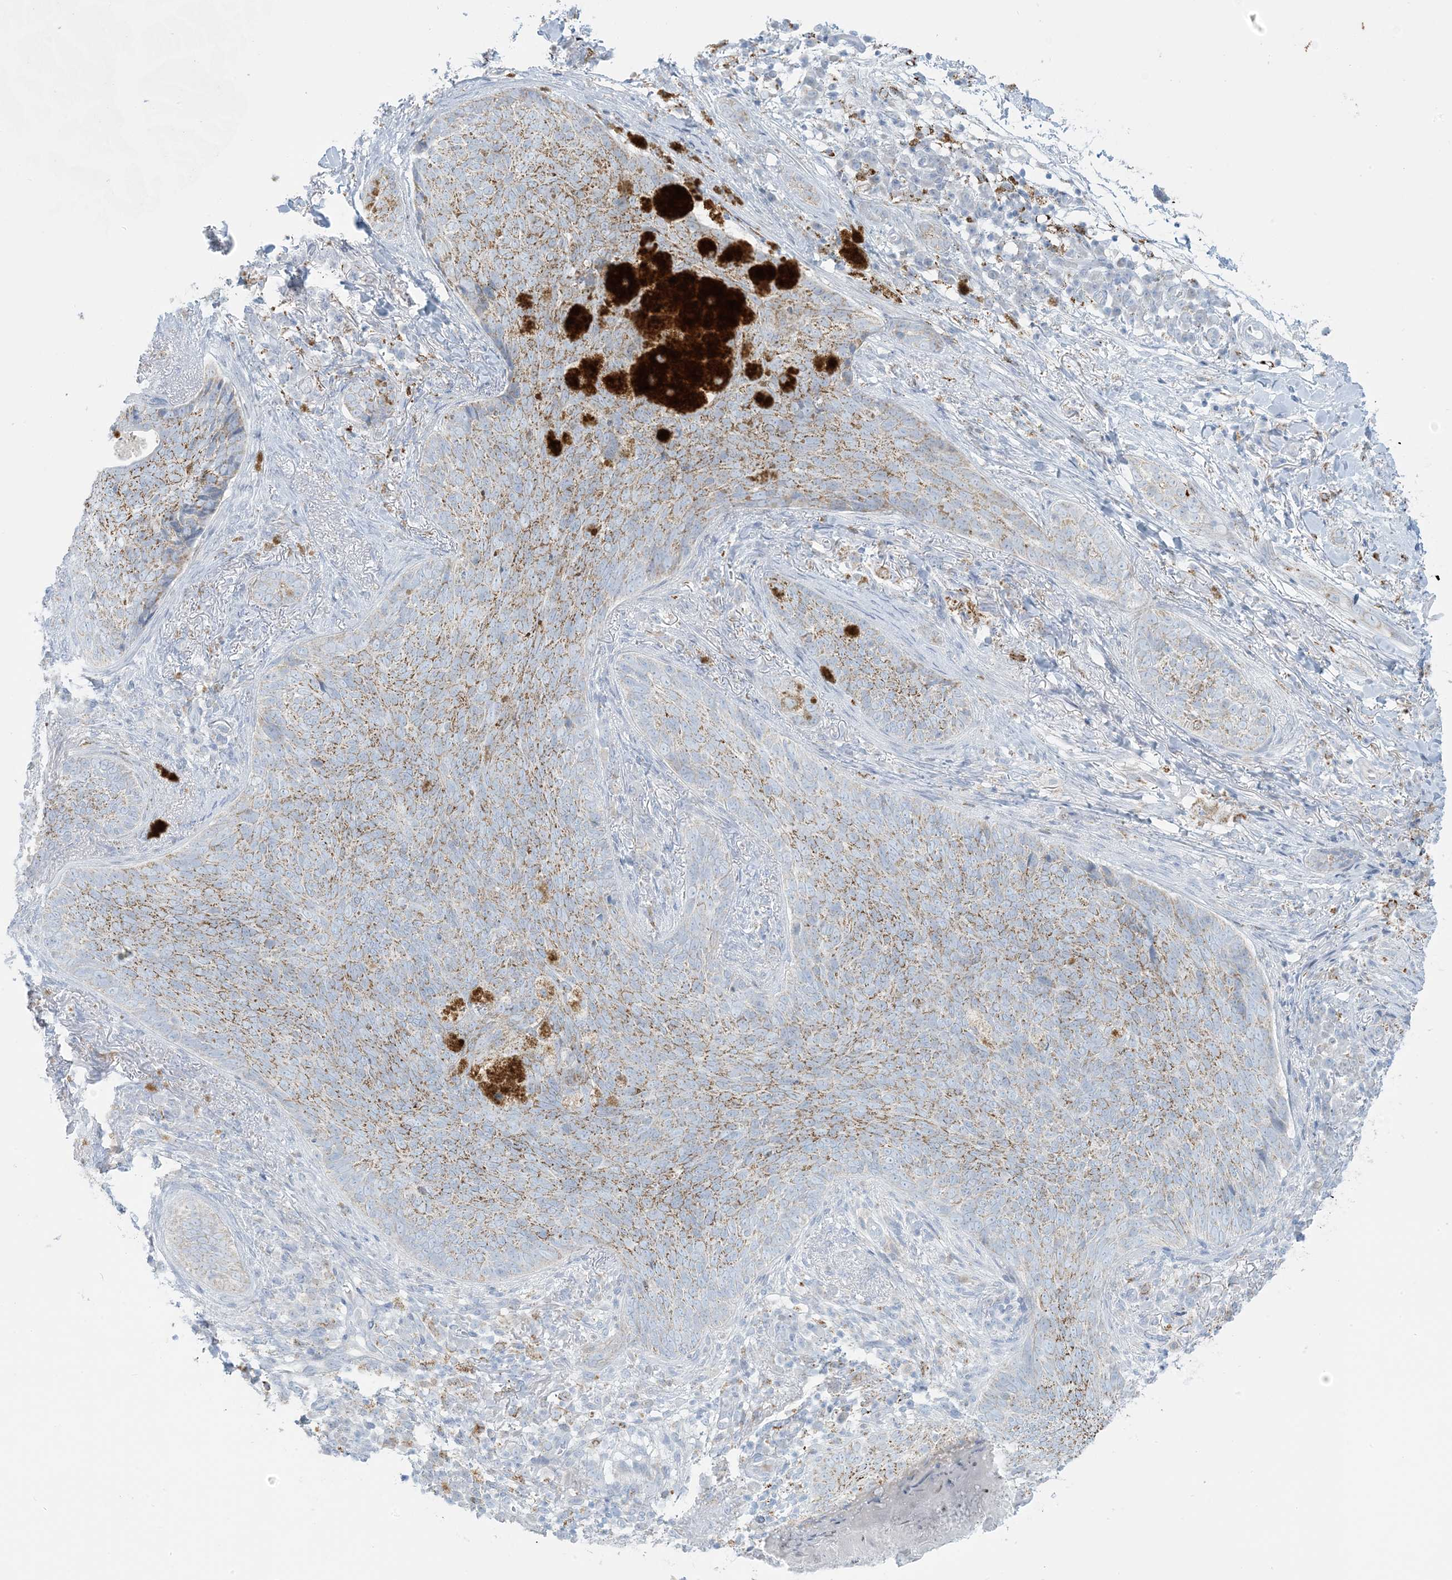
{"staining": {"intensity": "moderate", "quantity": ">75%", "location": "cytoplasmic/membranous"}, "tissue": "skin cancer", "cell_type": "Tumor cells", "image_type": "cancer", "snomed": [{"axis": "morphology", "description": "Basal cell carcinoma"}, {"axis": "topography", "description": "Skin"}], "caption": "Human skin cancer stained with a protein marker demonstrates moderate staining in tumor cells.", "gene": "ZDHHC4", "patient": {"sex": "male", "age": 85}}